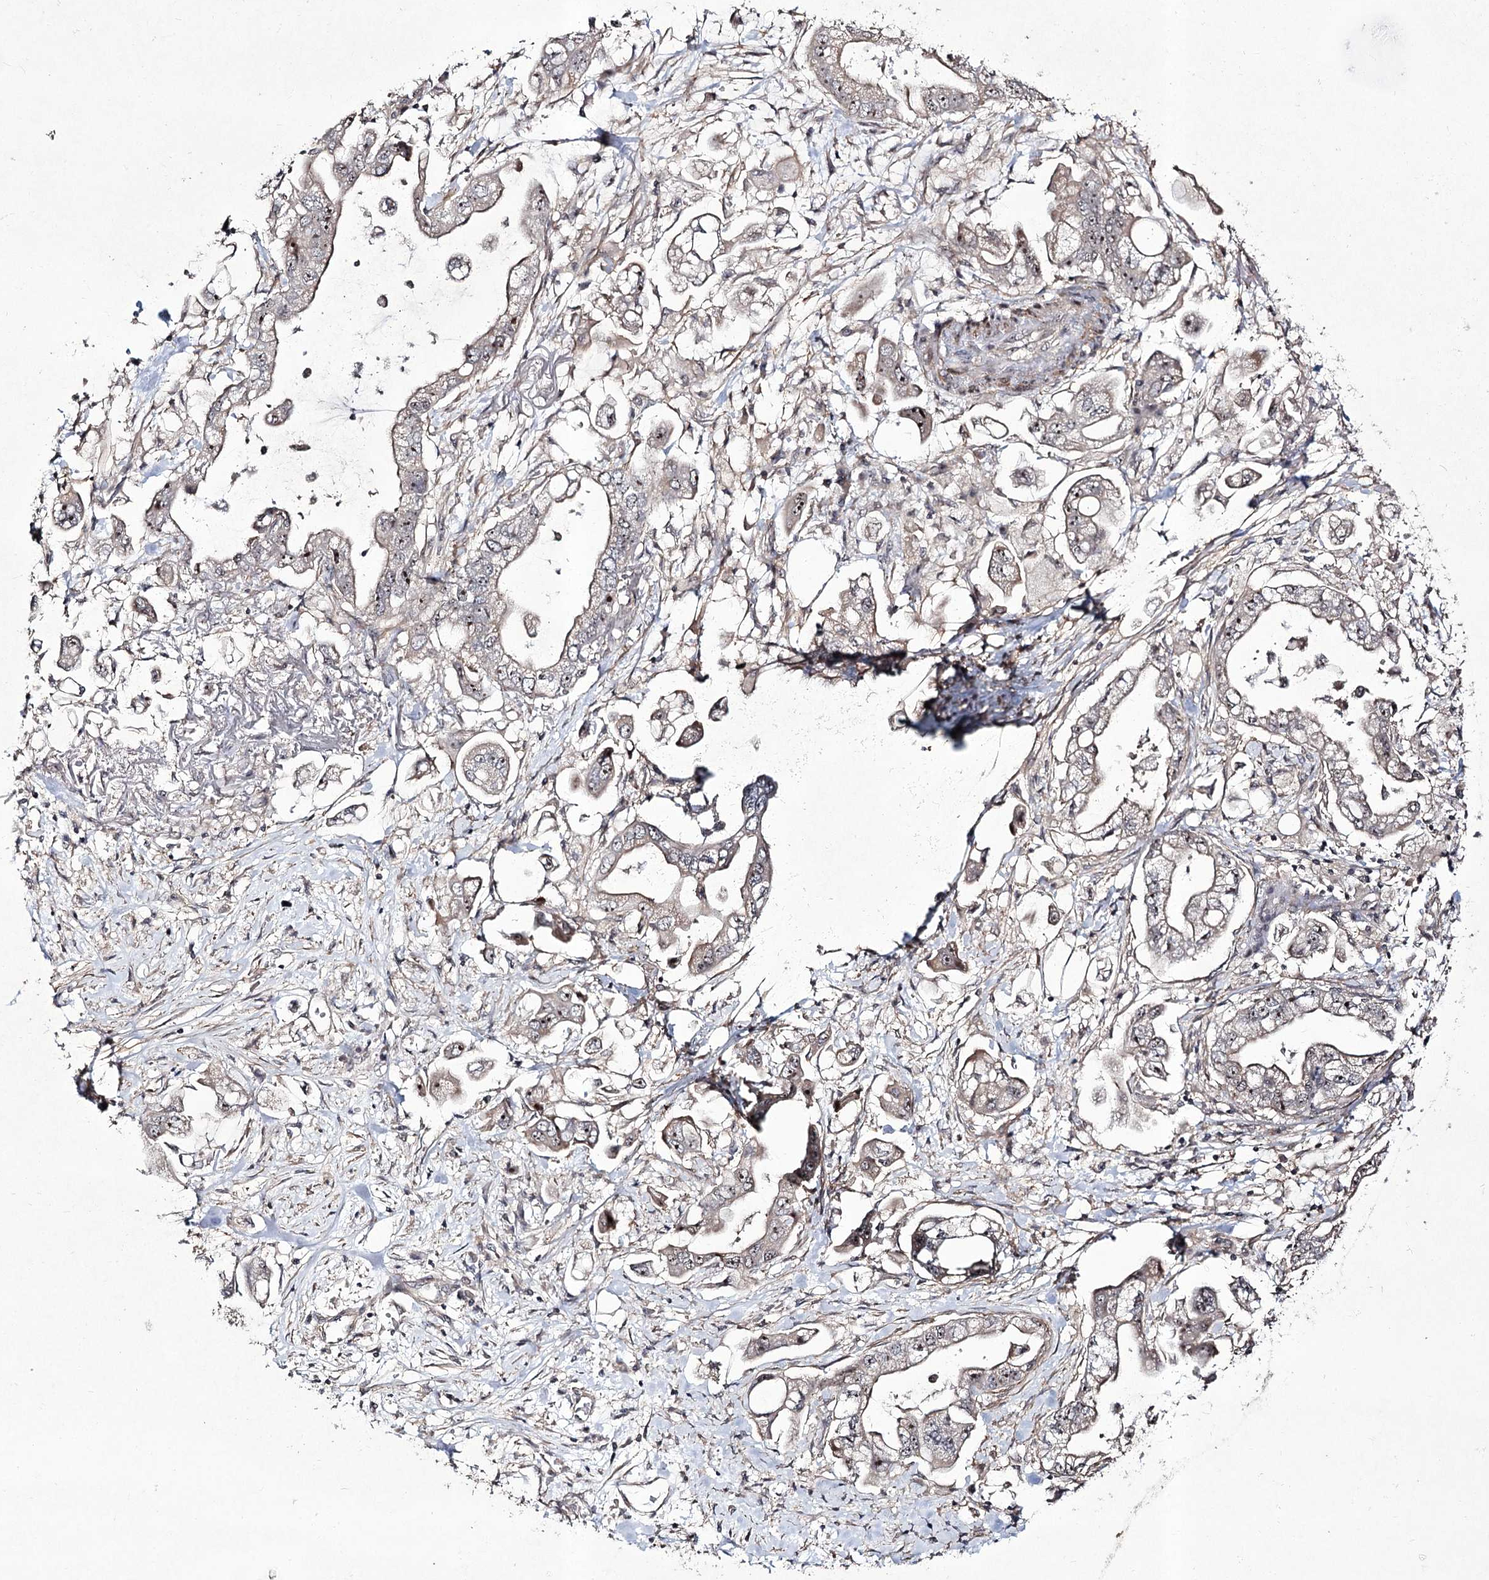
{"staining": {"intensity": "weak", "quantity": "<25%", "location": "nuclear"}, "tissue": "stomach cancer", "cell_type": "Tumor cells", "image_type": "cancer", "snomed": [{"axis": "morphology", "description": "Adenocarcinoma, NOS"}, {"axis": "topography", "description": "Stomach"}], "caption": "DAB immunohistochemical staining of stomach cancer shows no significant staining in tumor cells. (Stains: DAB IHC with hematoxylin counter stain, Microscopy: brightfield microscopy at high magnification).", "gene": "CCDC59", "patient": {"sex": "male", "age": 62}}